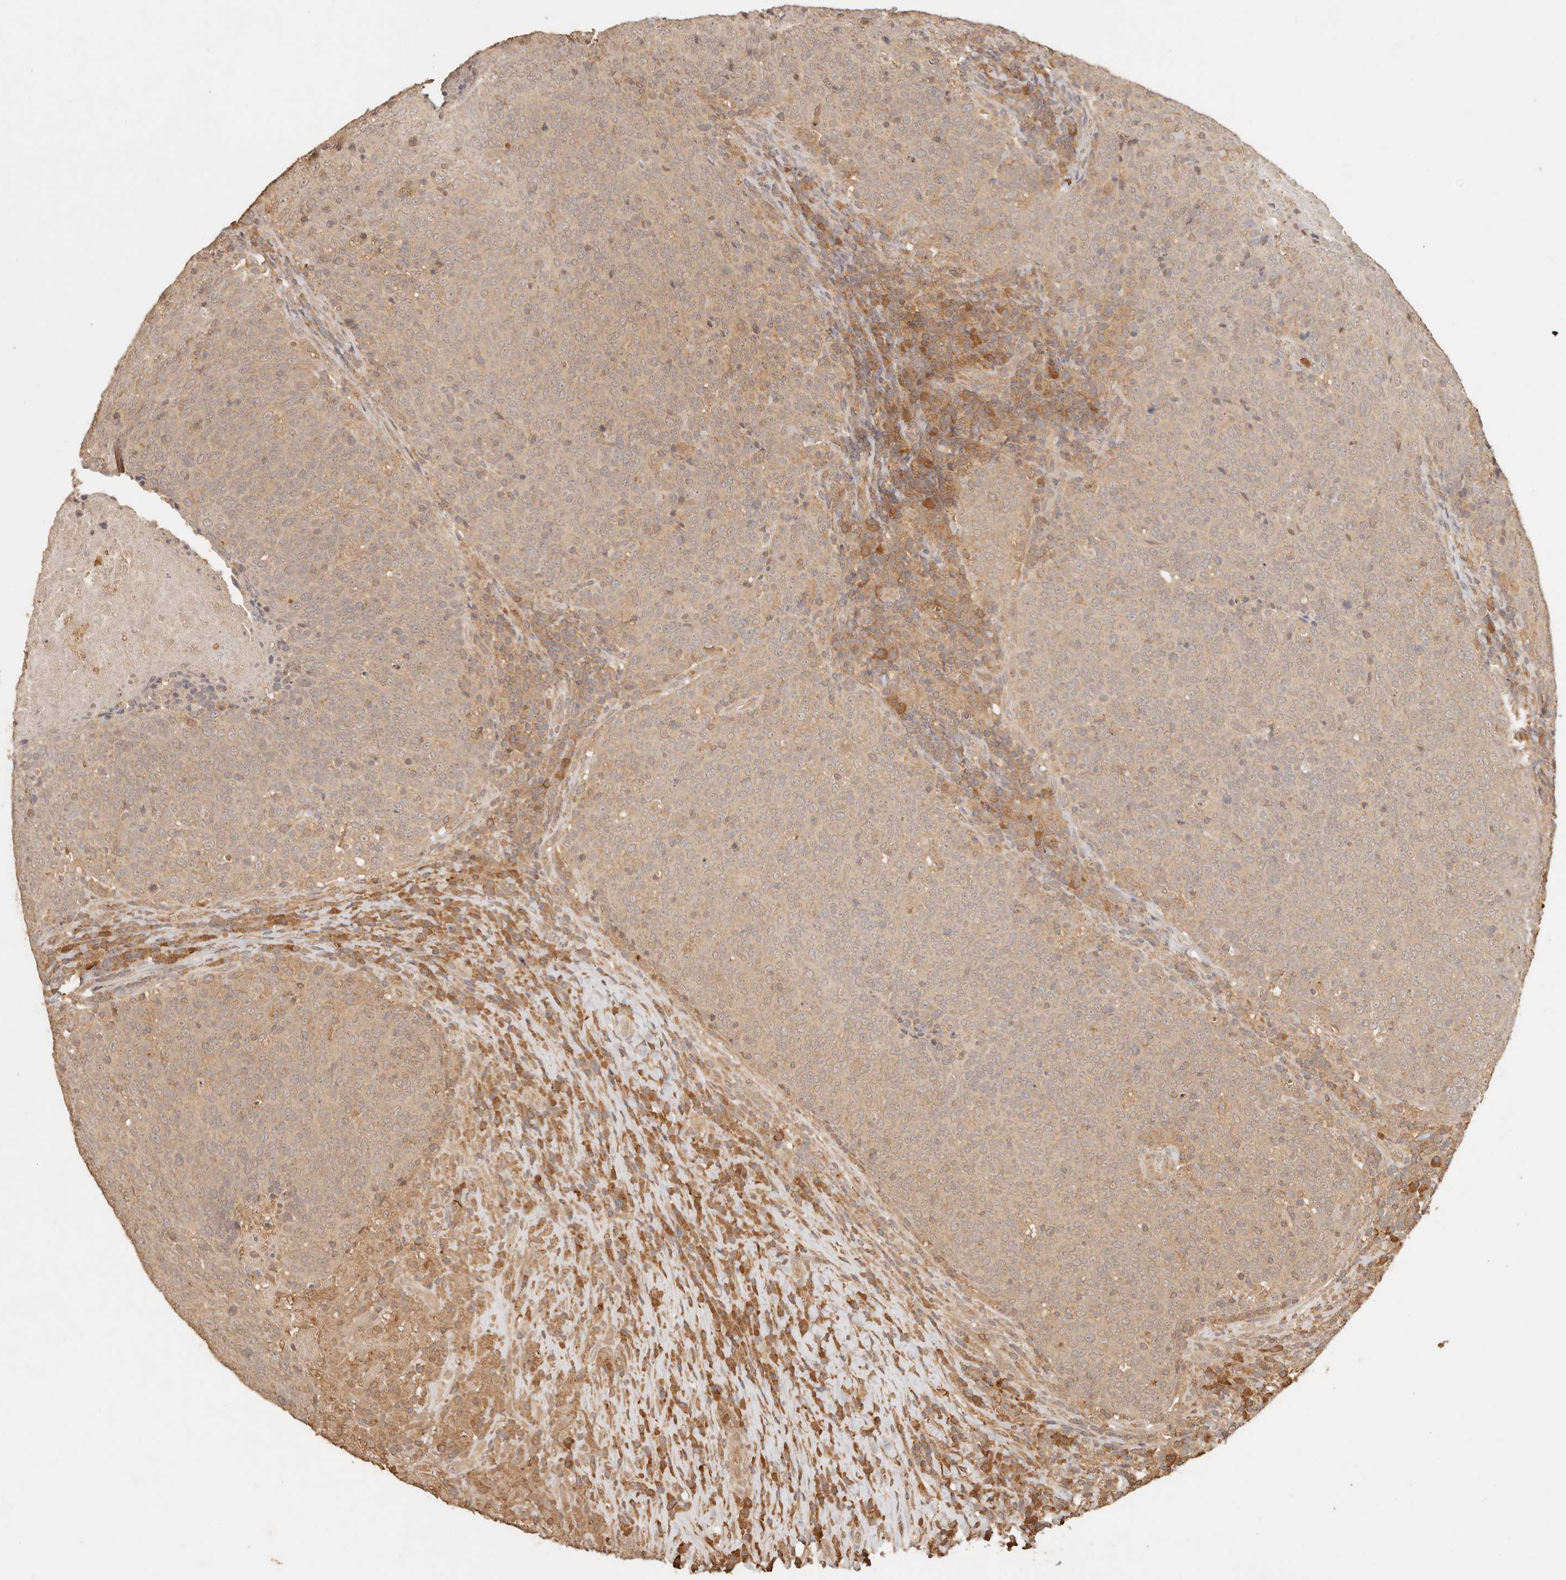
{"staining": {"intensity": "weak", "quantity": ">75%", "location": "cytoplasmic/membranous"}, "tissue": "head and neck cancer", "cell_type": "Tumor cells", "image_type": "cancer", "snomed": [{"axis": "morphology", "description": "Squamous cell carcinoma, NOS"}, {"axis": "morphology", "description": "Squamous cell carcinoma, metastatic, NOS"}, {"axis": "topography", "description": "Lymph node"}, {"axis": "topography", "description": "Head-Neck"}], "caption": "A low amount of weak cytoplasmic/membranous expression is identified in approximately >75% of tumor cells in head and neck cancer (squamous cell carcinoma) tissue.", "gene": "INTS11", "patient": {"sex": "male", "age": 62}}